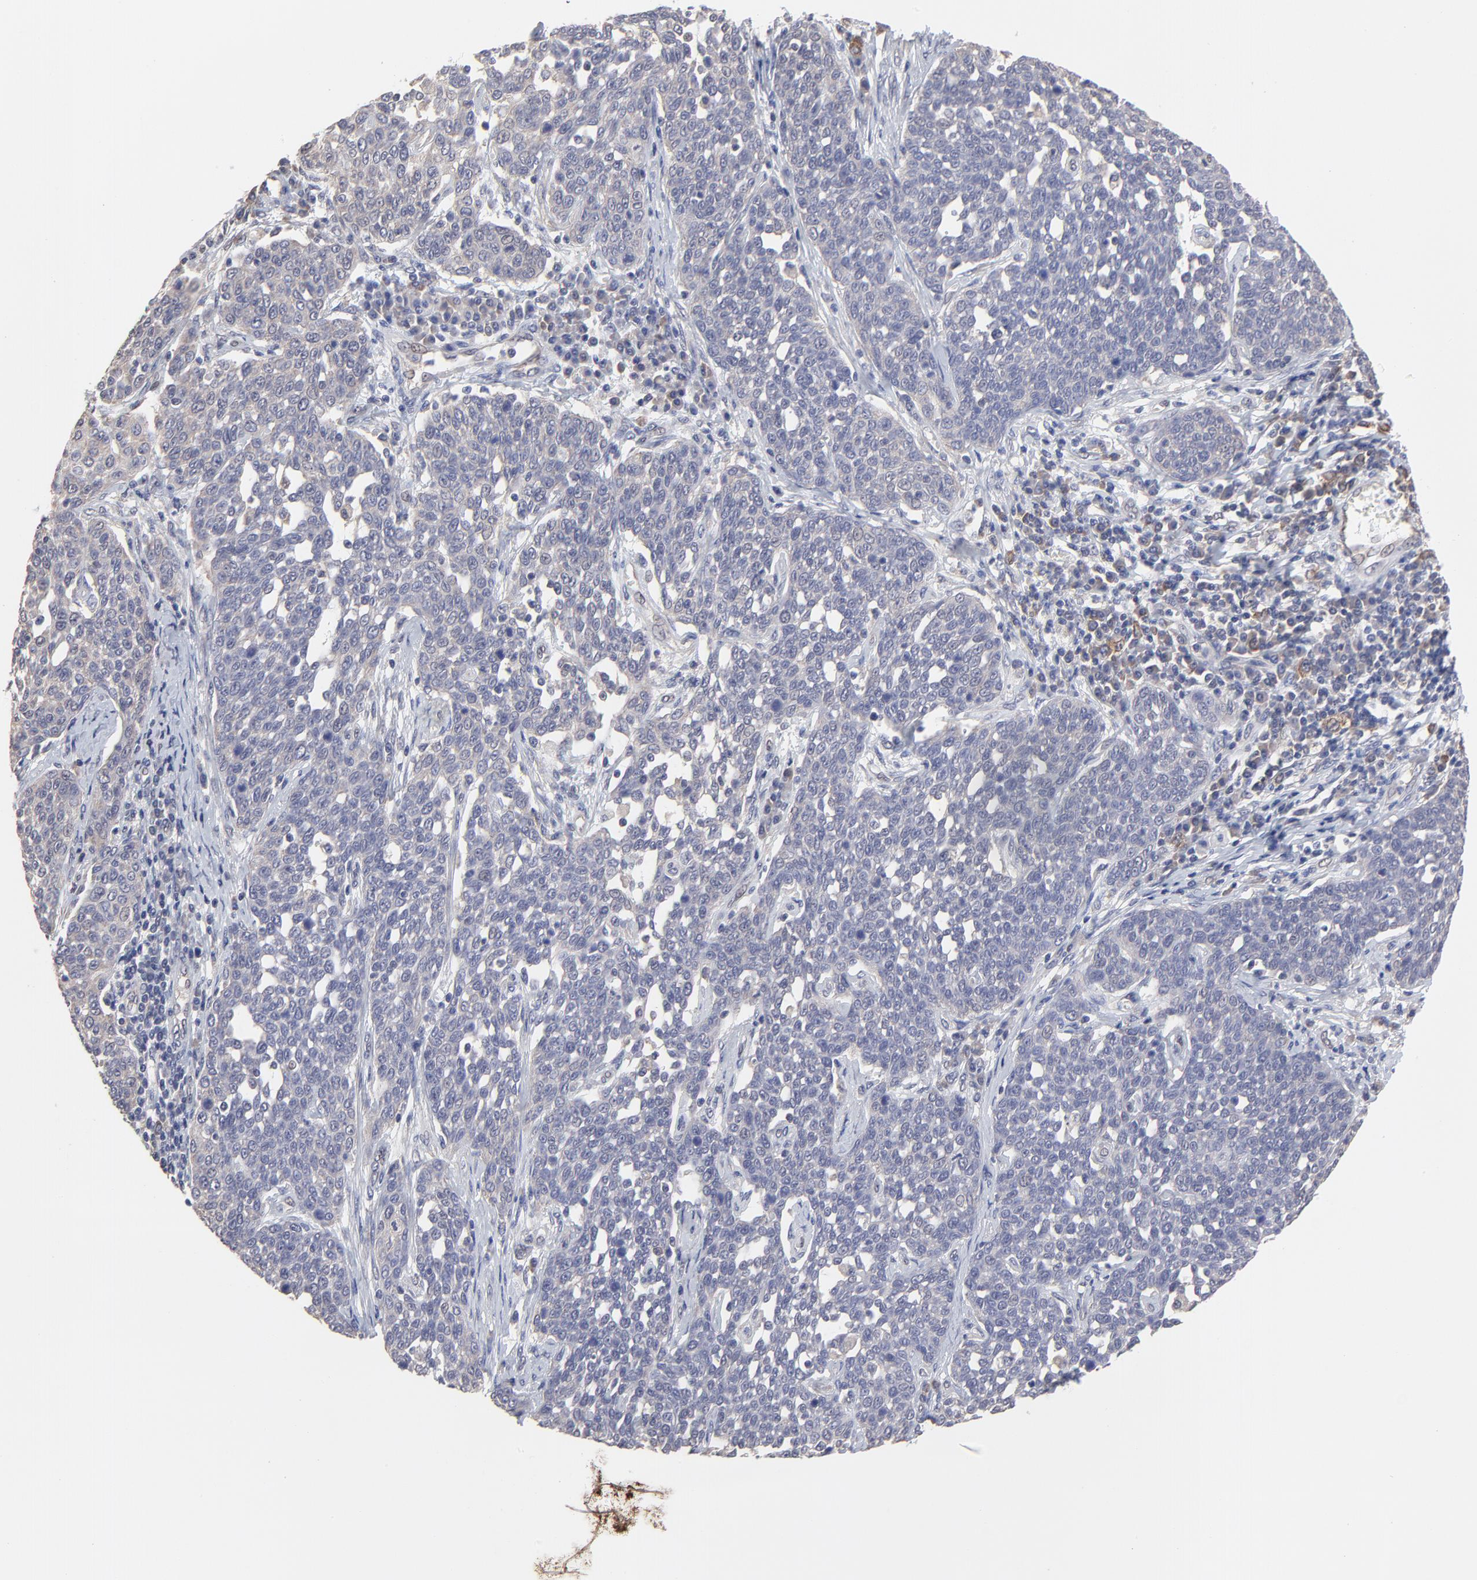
{"staining": {"intensity": "negative", "quantity": "none", "location": "none"}, "tissue": "cervical cancer", "cell_type": "Tumor cells", "image_type": "cancer", "snomed": [{"axis": "morphology", "description": "Squamous cell carcinoma, NOS"}, {"axis": "topography", "description": "Cervix"}], "caption": "DAB (3,3'-diaminobenzidine) immunohistochemical staining of cervical squamous cell carcinoma demonstrates no significant staining in tumor cells. (DAB (3,3'-diaminobenzidine) IHC with hematoxylin counter stain).", "gene": "CCT2", "patient": {"sex": "female", "age": 34}}